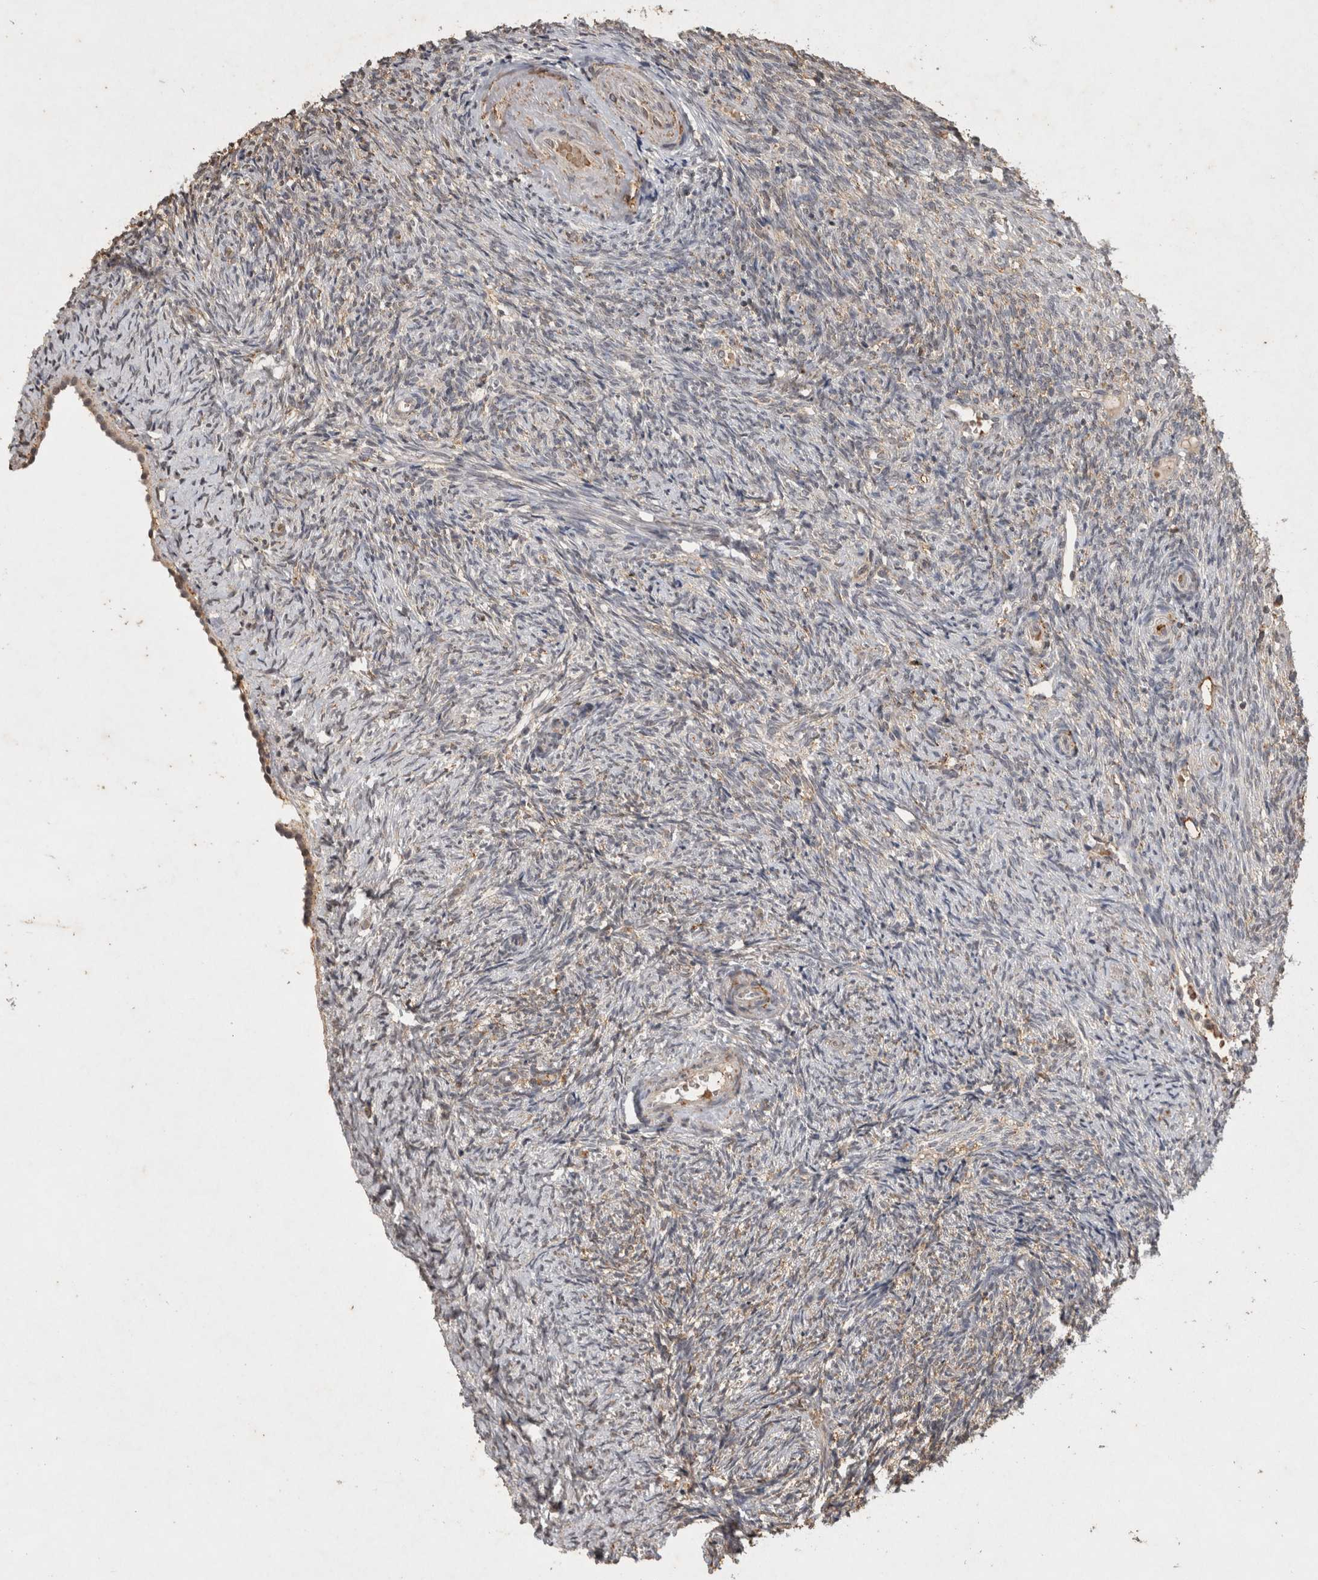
{"staining": {"intensity": "weak", "quantity": ">75%", "location": "cytoplasmic/membranous"}, "tissue": "ovary", "cell_type": "Follicle cells", "image_type": "normal", "snomed": [{"axis": "morphology", "description": "Normal tissue, NOS"}, {"axis": "topography", "description": "Ovary"}], "caption": "Immunohistochemistry micrograph of unremarkable human ovary stained for a protein (brown), which reveals low levels of weak cytoplasmic/membranous expression in approximately >75% of follicle cells.", "gene": "HRK", "patient": {"sex": "female", "age": 41}}